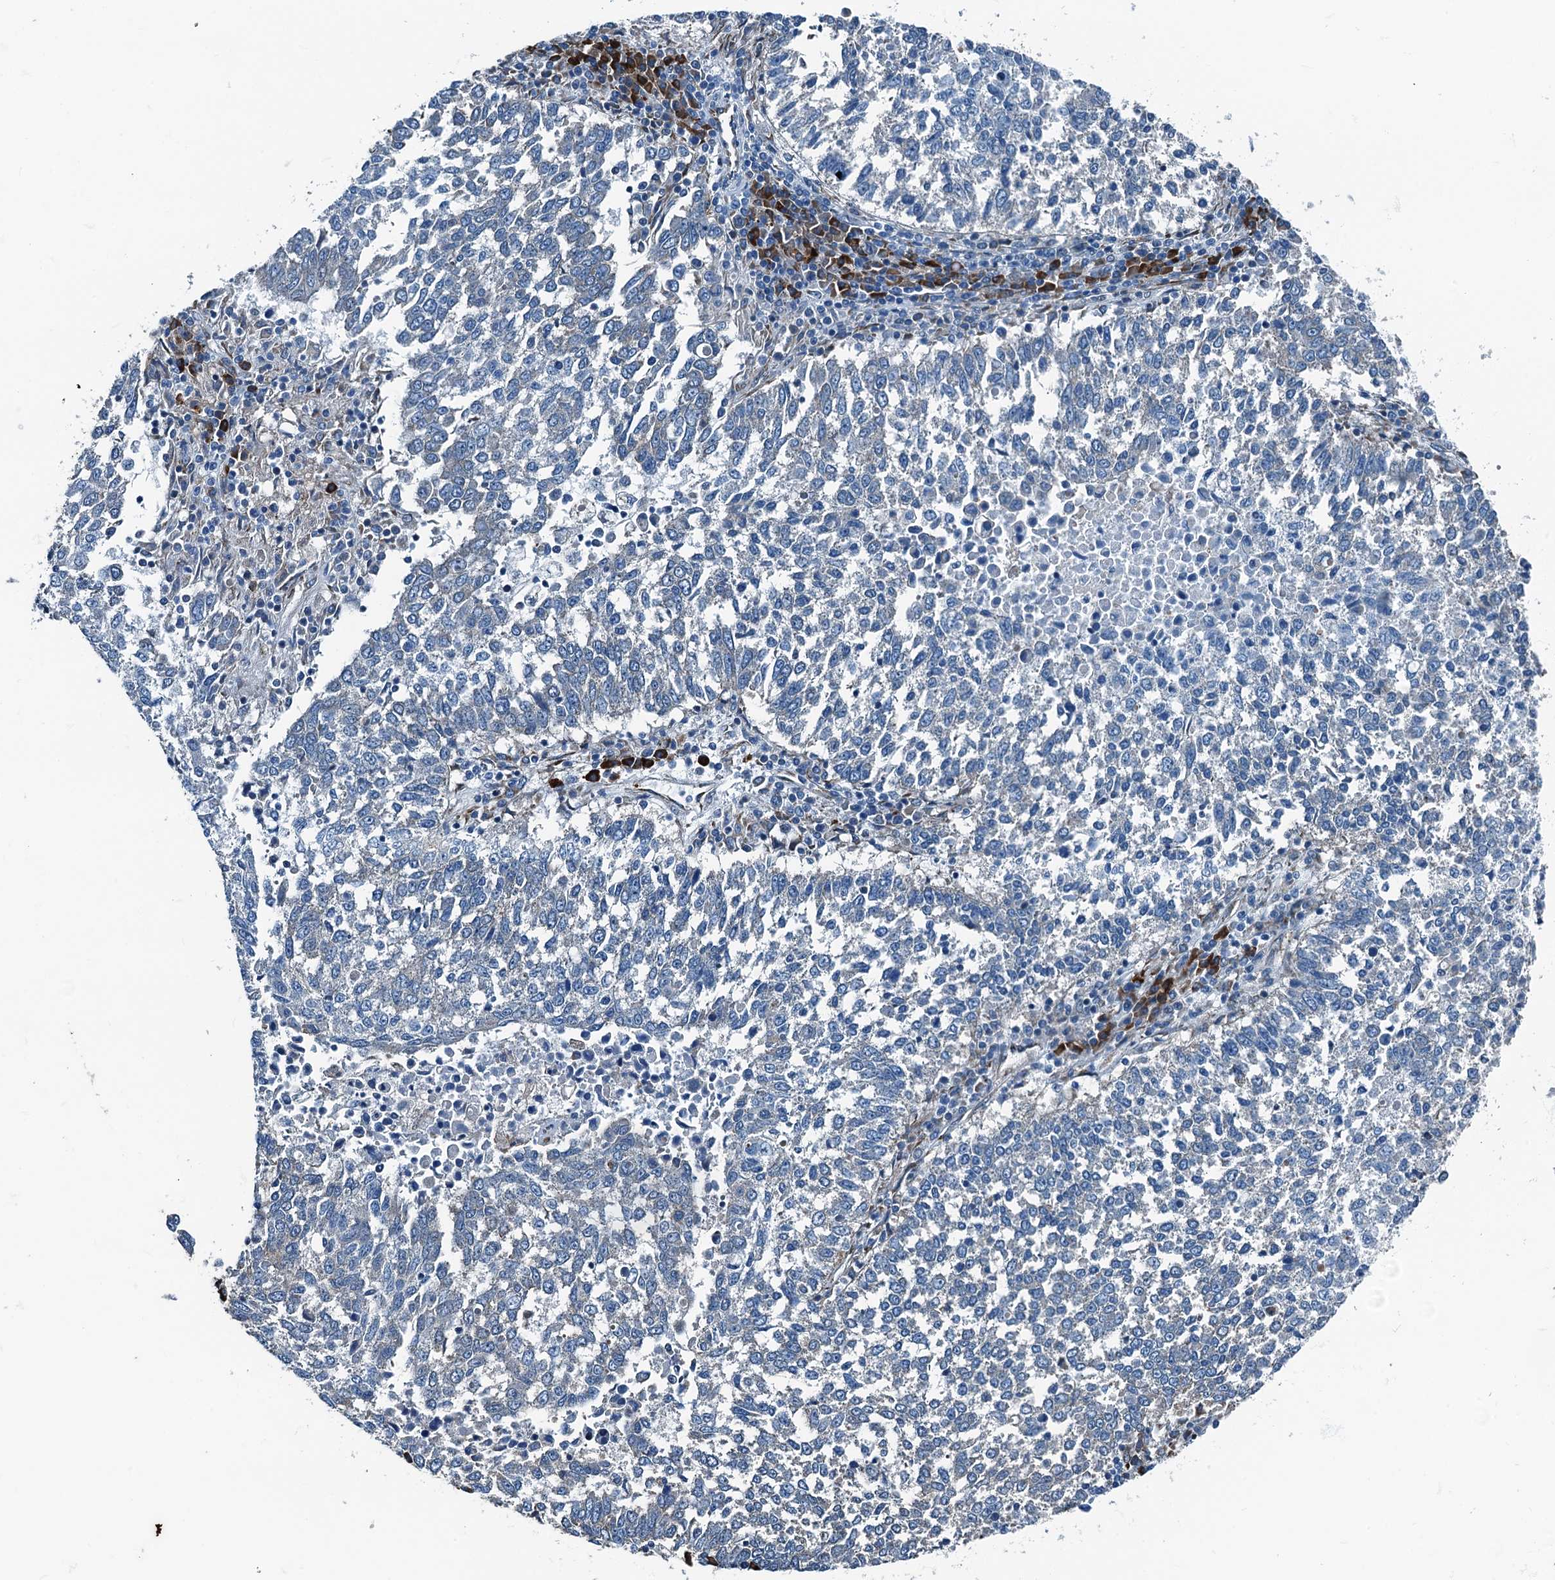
{"staining": {"intensity": "negative", "quantity": "none", "location": "none"}, "tissue": "lung cancer", "cell_type": "Tumor cells", "image_type": "cancer", "snomed": [{"axis": "morphology", "description": "Squamous cell carcinoma, NOS"}, {"axis": "topography", "description": "Lung"}], "caption": "DAB immunohistochemical staining of lung squamous cell carcinoma reveals no significant staining in tumor cells.", "gene": "TAMALIN", "patient": {"sex": "male", "age": 73}}